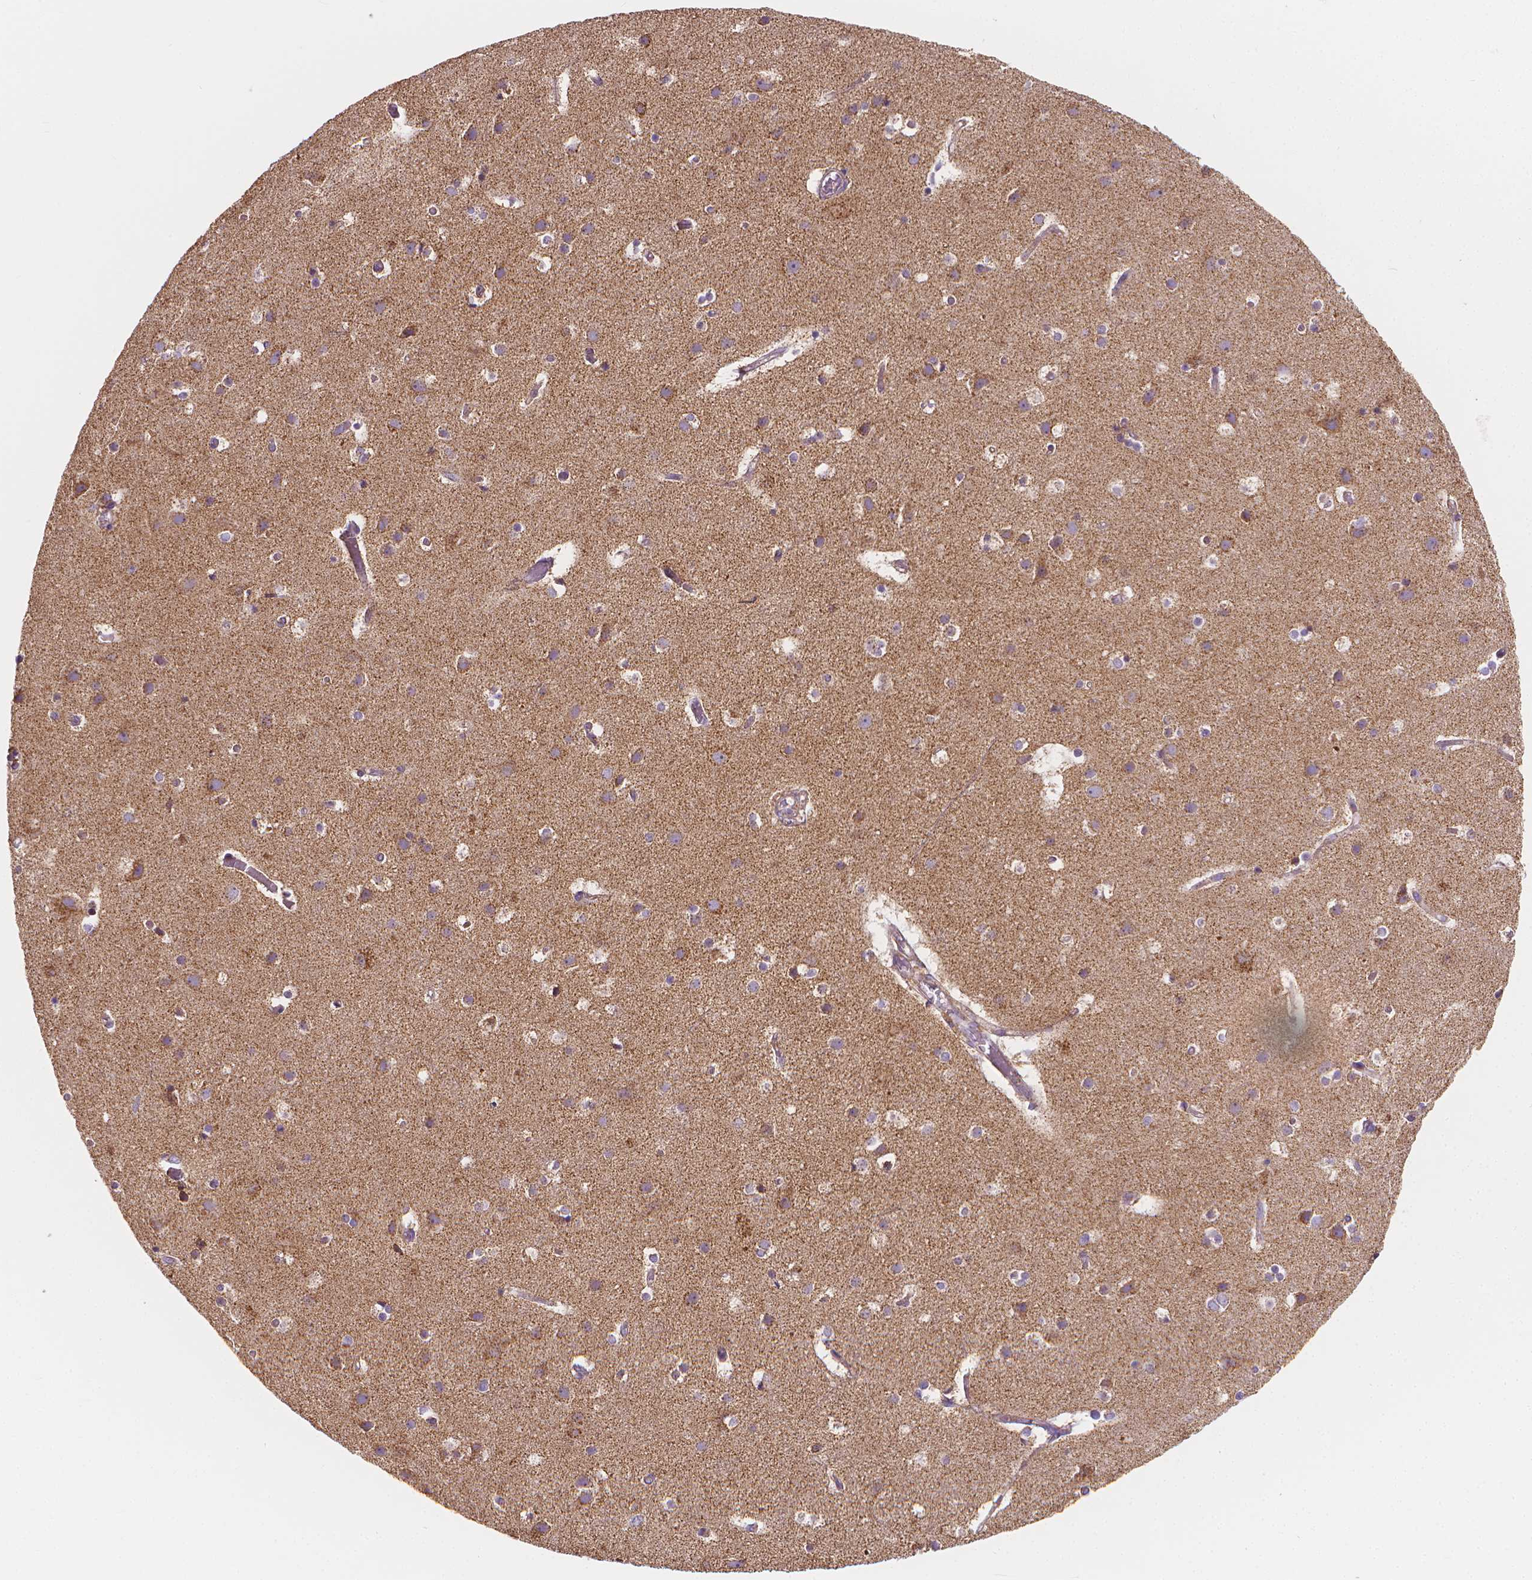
{"staining": {"intensity": "negative", "quantity": "none", "location": "none"}, "tissue": "cerebral cortex", "cell_type": "Endothelial cells", "image_type": "normal", "snomed": [{"axis": "morphology", "description": "Normal tissue, NOS"}, {"axis": "topography", "description": "Cerebral cortex"}], "caption": "Immunohistochemistry micrograph of normal human cerebral cortex stained for a protein (brown), which shows no positivity in endothelial cells. (DAB (3,3'-diaminobenzidine) IHC with hematoxylin counter stain).", "gene": "SNCAIP", "patient": {"sex": "female", "age": 52}}